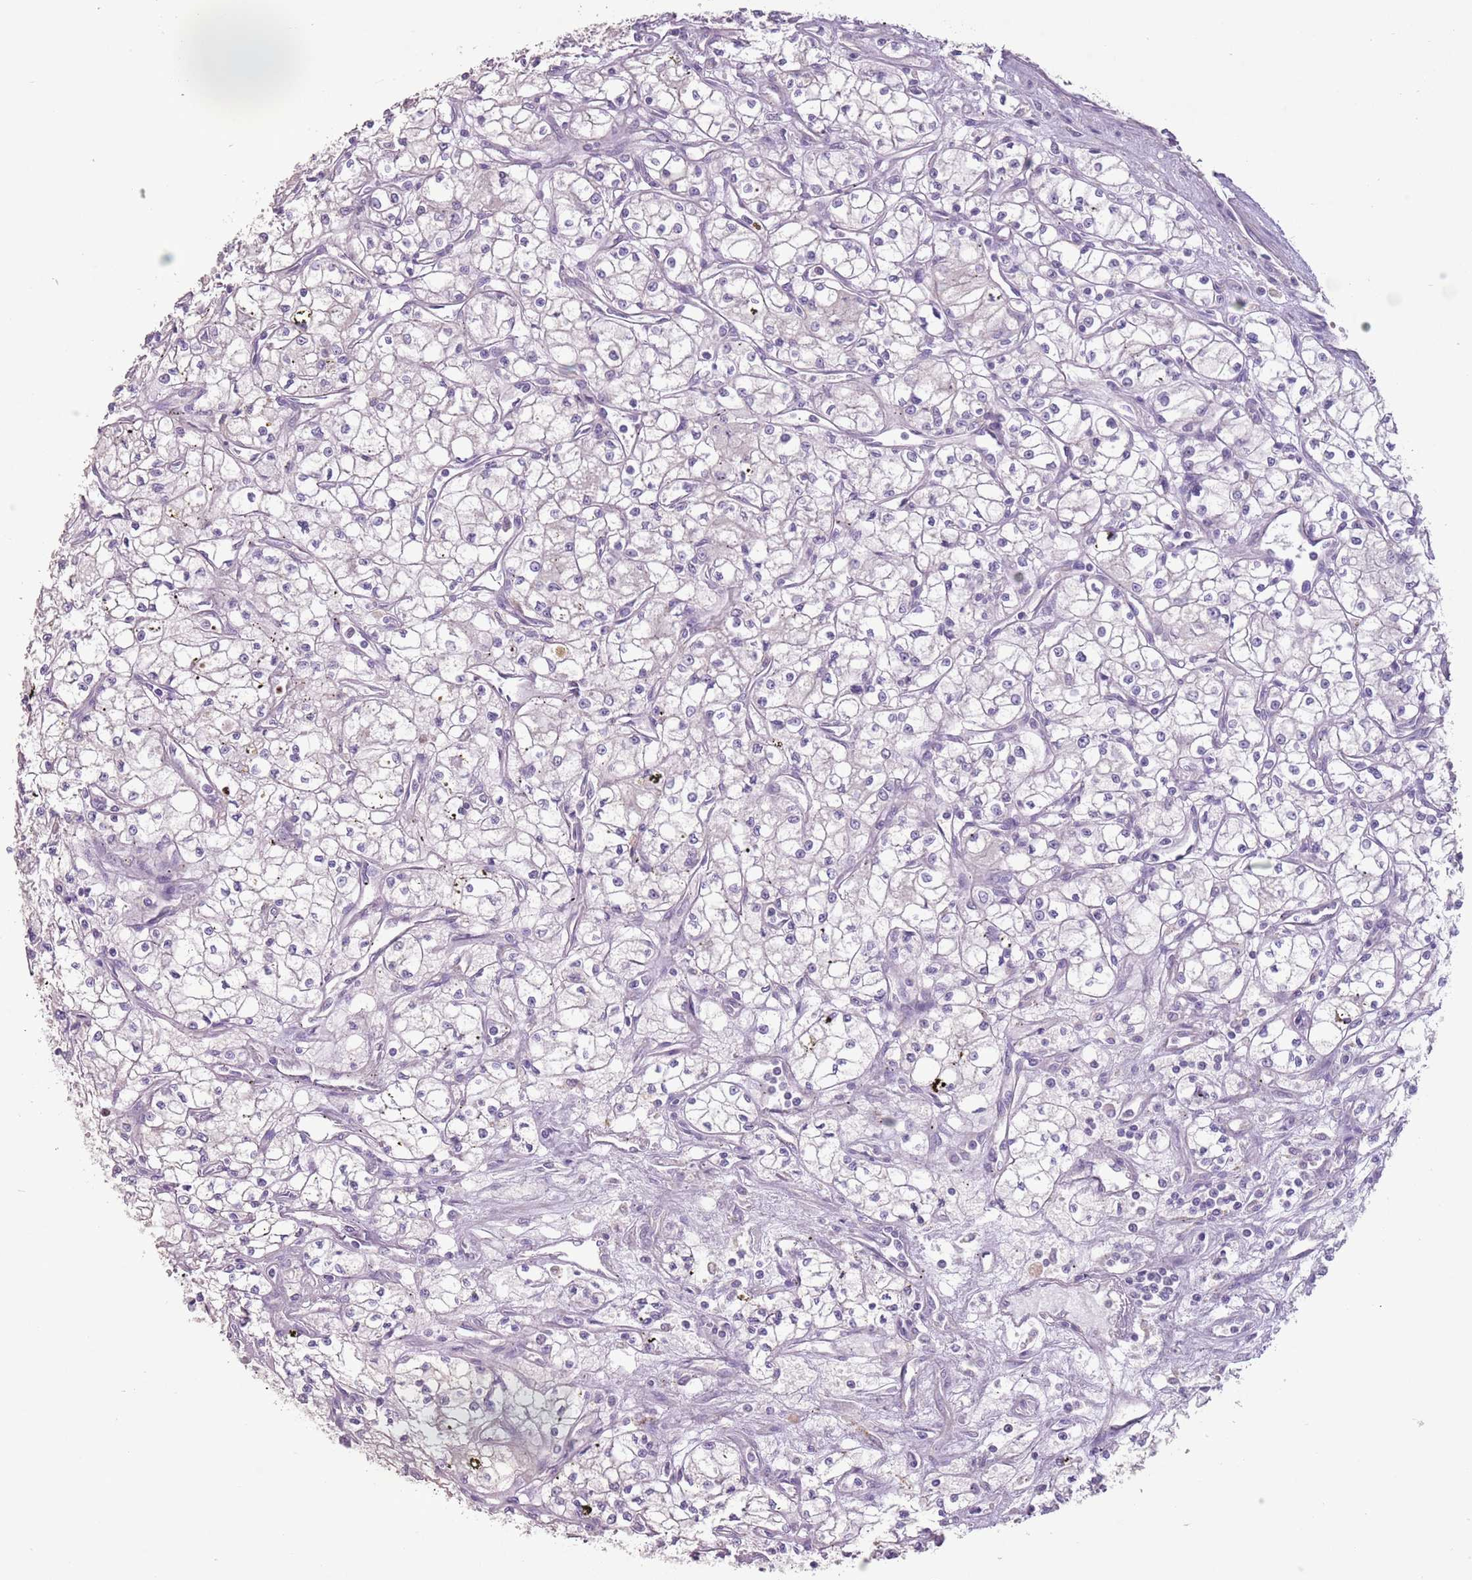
{"staining": {"intensity": "negative", "quantity": "none", "location": "none"}, "tissue": "renal cancer", "cell_type": "Tumor cells", "image_type": "cancer", "snomed": [{"axis": "morphology", "description": "Adenocarcinoma, NOS"}, {"axis": "topography", "description": "Kidney"}], "caption": "Protein analysis of adenocarcinoma (renal) exhibits no significant positivity in tumor cells.", "gene": "CELF6", "patient": {"sex": "male", "age": 59}}